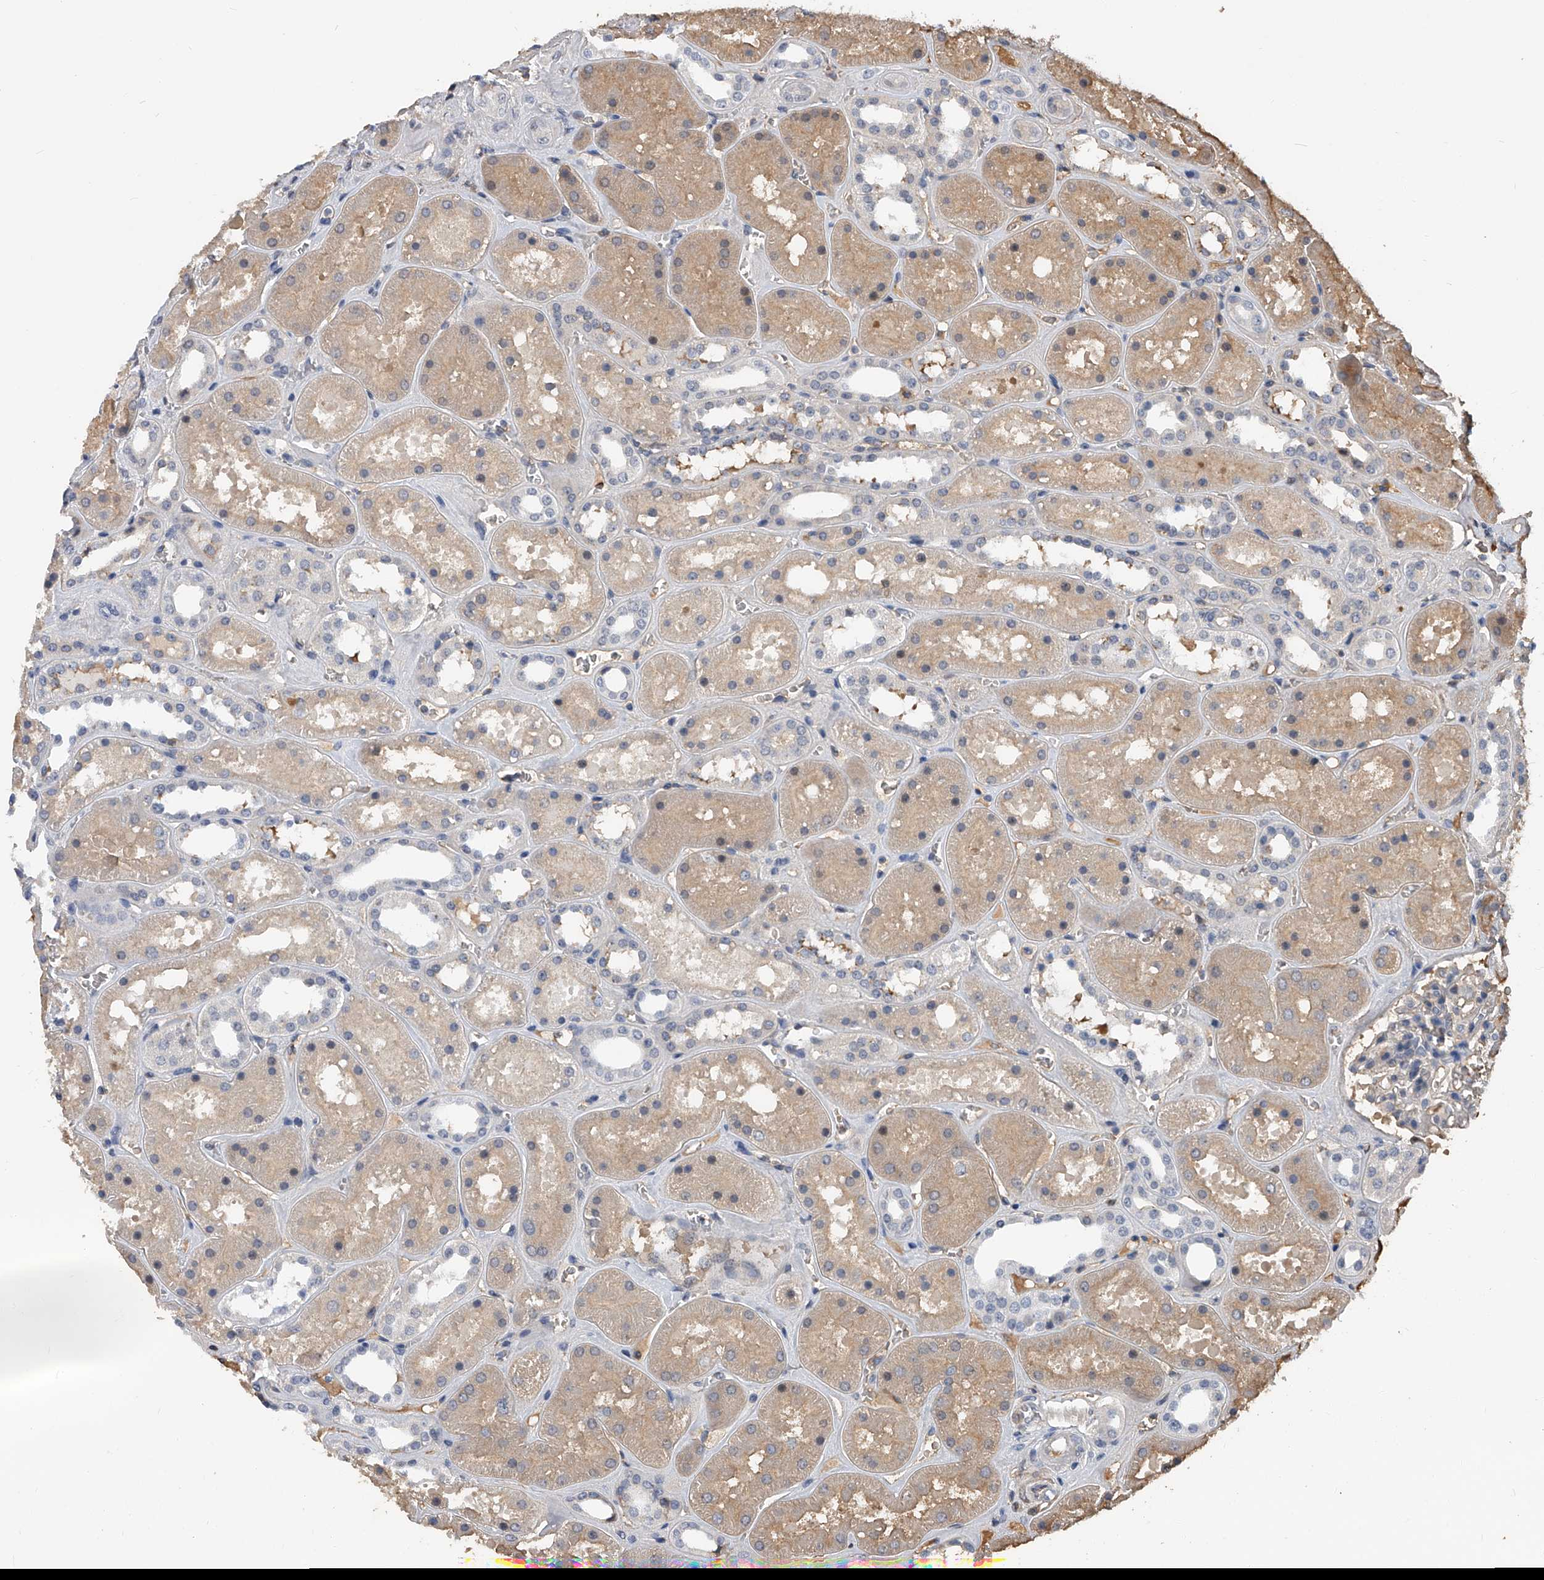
{"staining": {"intensity": "weak", "quantity": "<25%", "location": "cytoplasmic/membranous"}, "tissue": "kidney", "cell_type": "Cells in glomeruli", "image_type": "normal", "snomed": [{"axis": "morphology", "description": "Normal tissue, NOS"}, {"axis": "topography", "description": "Kidney"}], "caption": "Cells in glomeruli are negative for protein expression in unremarkable human kidney. (Brightfield microscopy of DAB IHC at high magnification).", "gene": "ZNF25", "patient": {"sex": "female", "age": 41}}